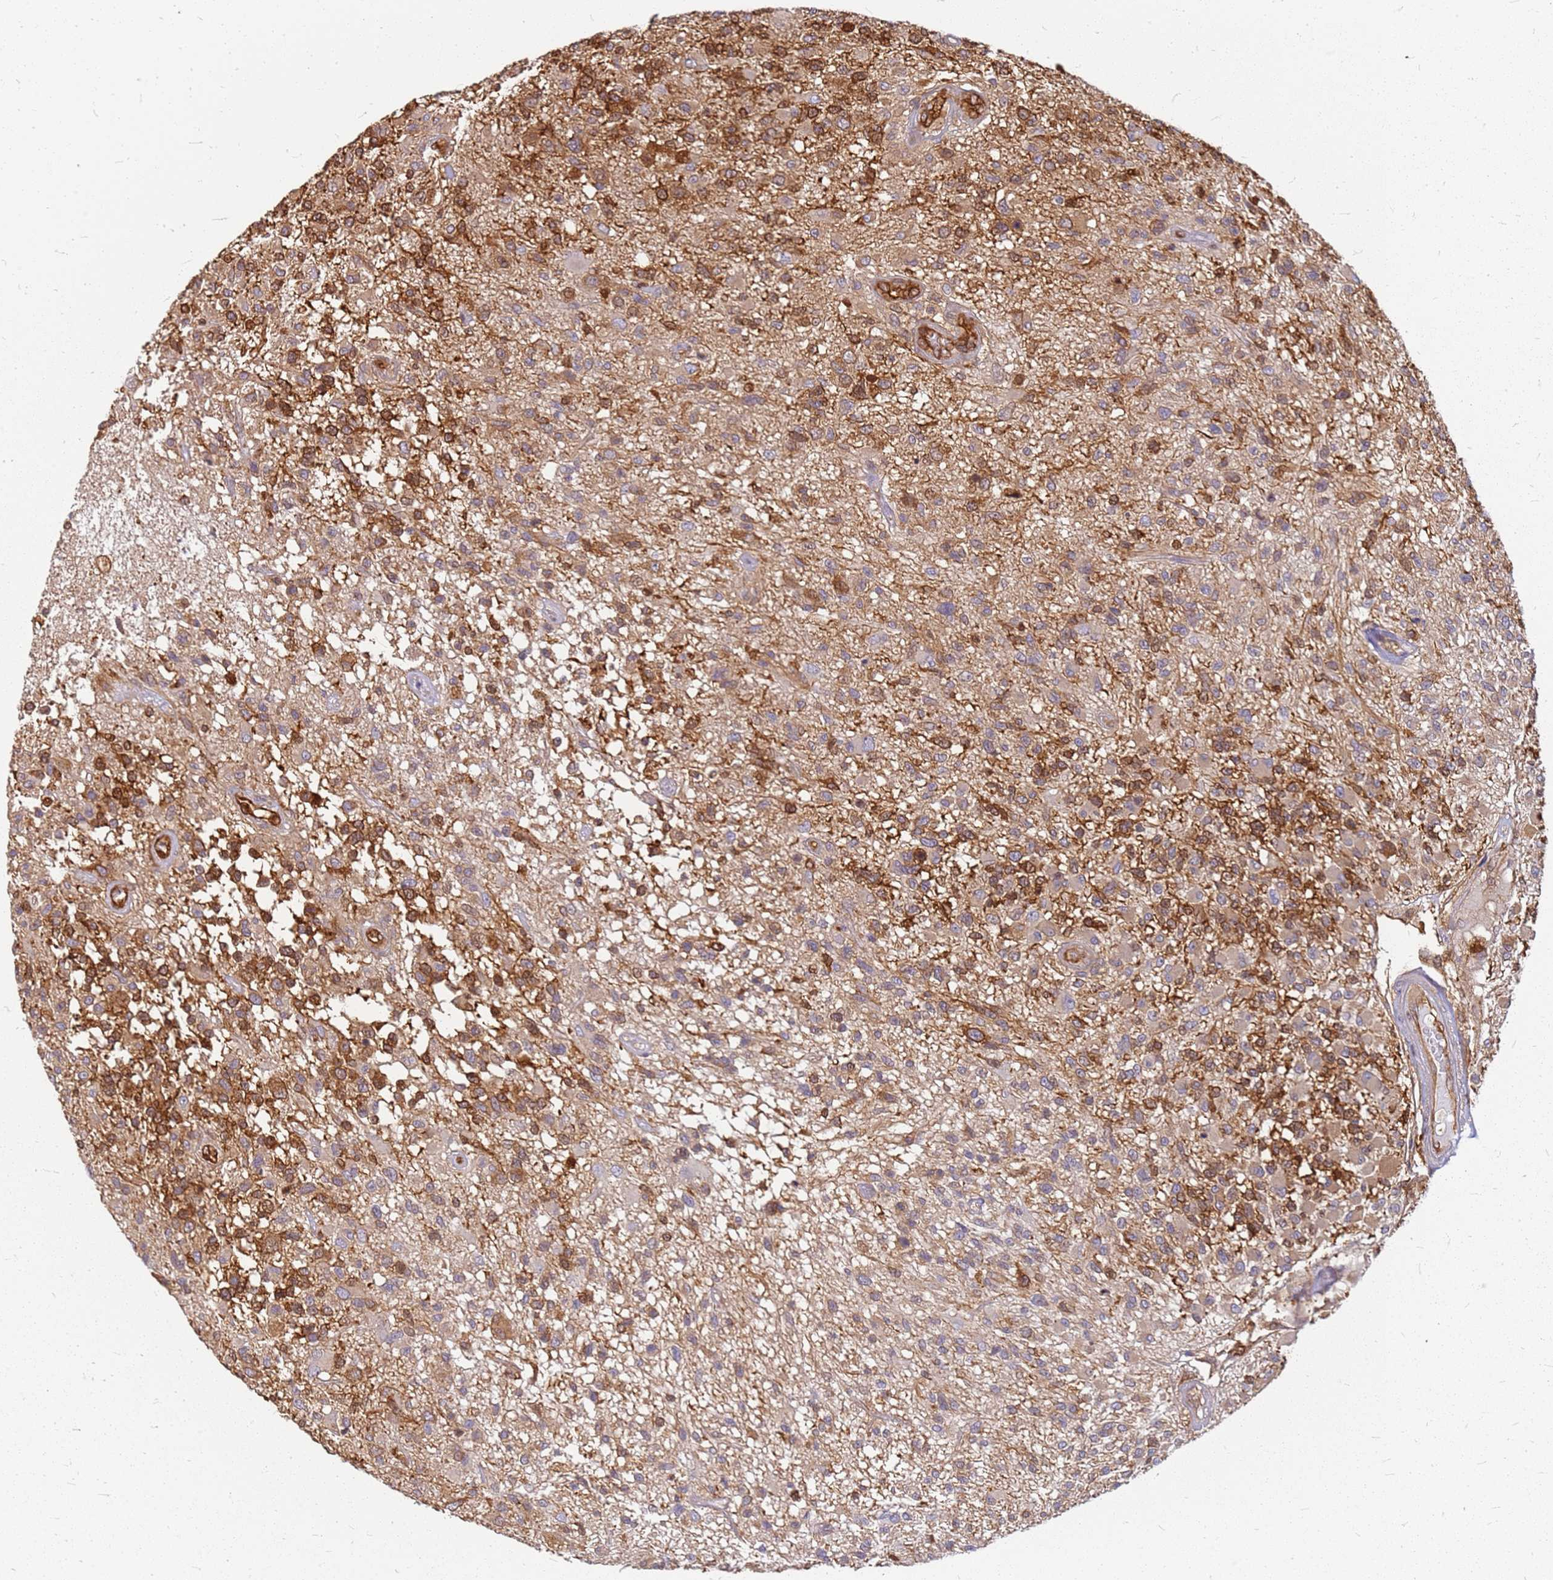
{"staining": {"intensity": "moderate", "quantity": ">75%", "location": "cytoplasmic/membranous"}, "tissue": "glioma", "cell_type": "Tumor cells", "image_type": "cancer", "snomed": [{"axis": "morphology", "description": "Glioma, malignant, High grade"}, {"axis": "morphology", "description": "Glioblastoma, NOS"}, {"axis": "topography", "description": "Brain"}], "caption": "Immunohistochemistry of human glioma displays medium levels of moderate cytoplasmic/membranous positivity in about >75% of tumor cells.", "gene": "HDX", "patient": {"sex": "male", "age": 60}}